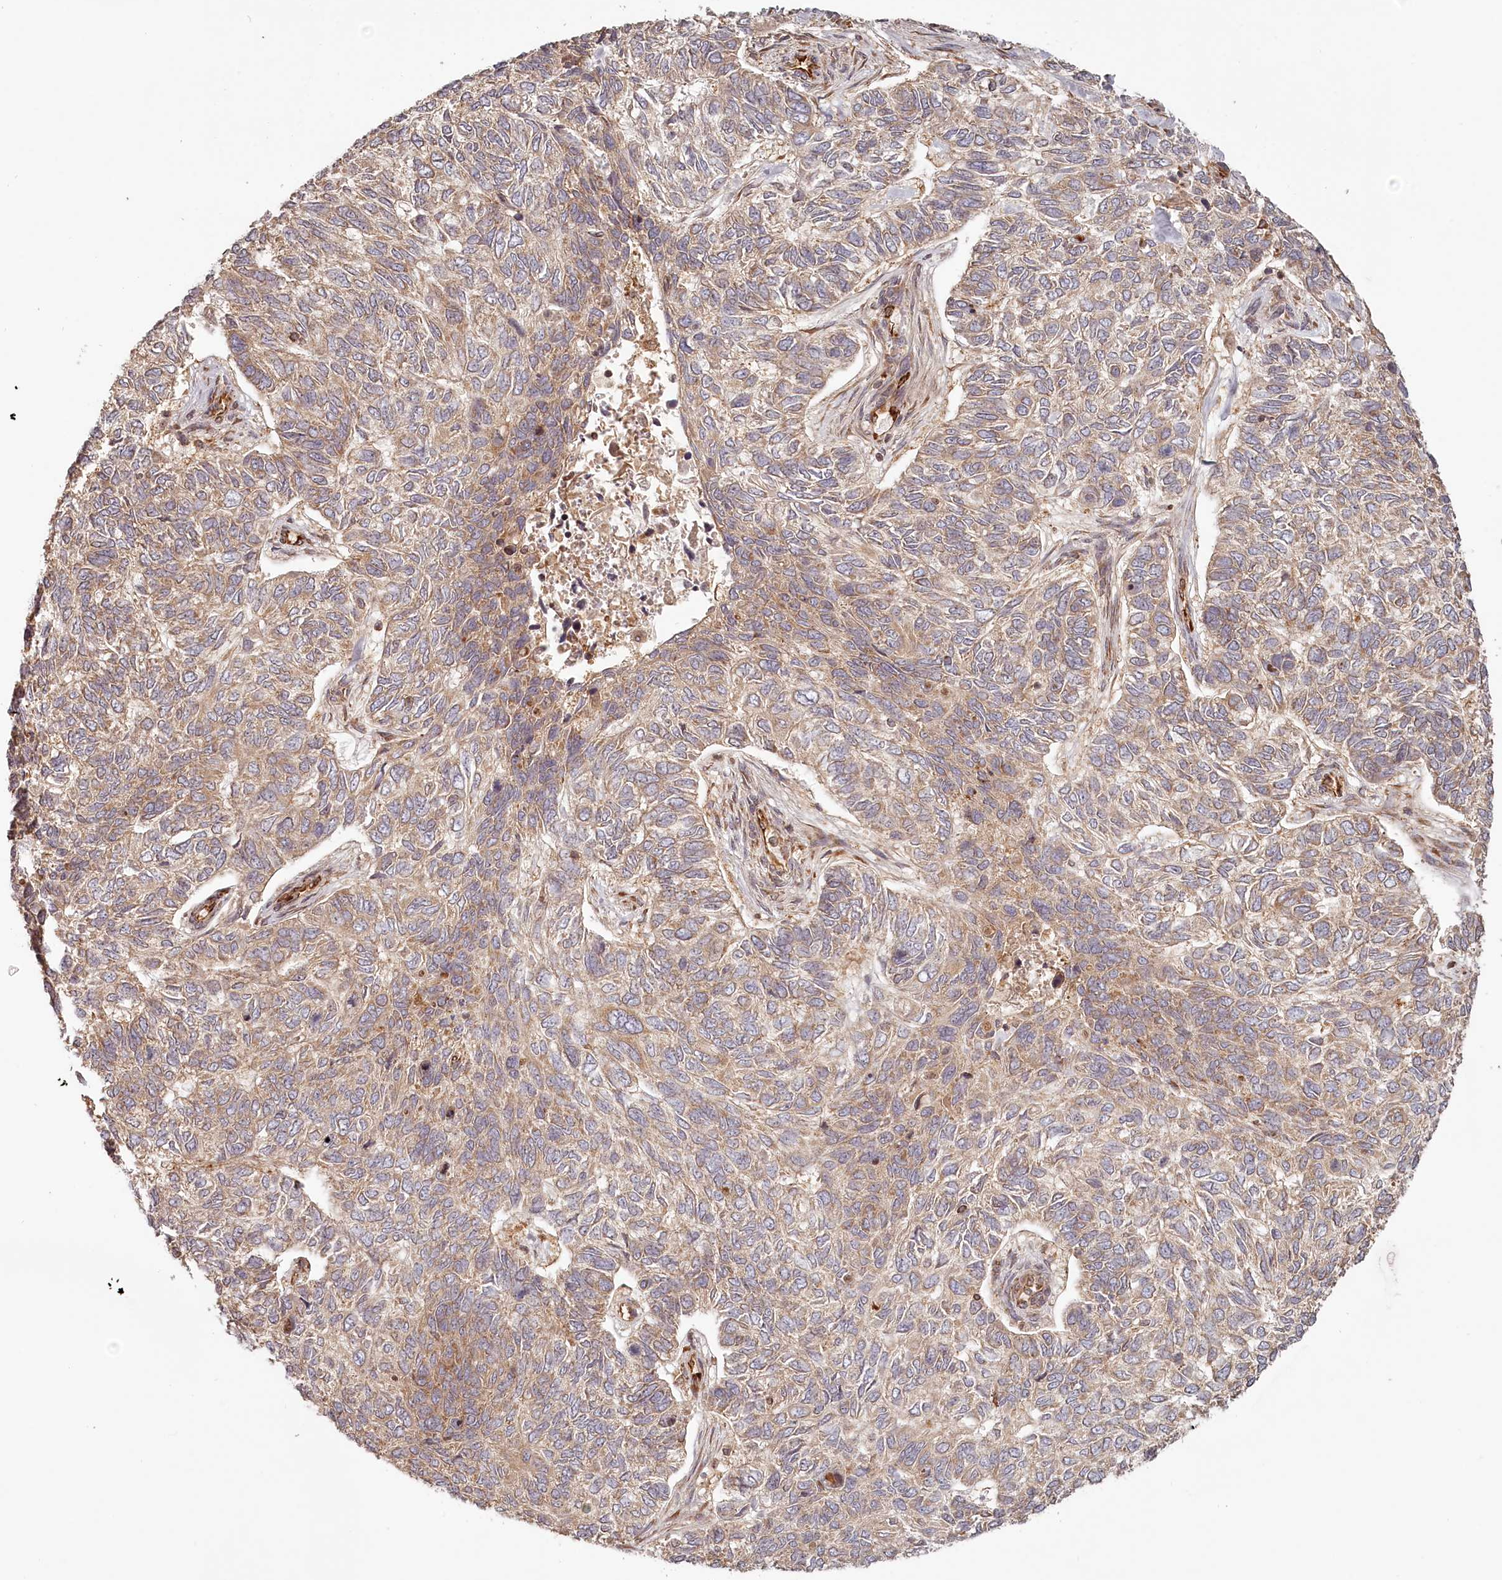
{"staining": {"intensity": "weak", "quantity": "25%-75%", "location": "cytoplasmic/membranous"}, "tissue": "skin cancer", "cell_type": "Tumor cells", "image_type": "cancer", "snomed": [{"axis": "morphology", "description": "Basal cell carcinoma"}, {"axis": "topography", "description": "Skin"}], "caption": "An image of skin cancer (basal cell carcinoma) stained for a protein displays weak cytoplasmic/membranous brown staining in tumor cells.", "gene": "TMIE", "patient": {"sex": "female", "age": 65}}